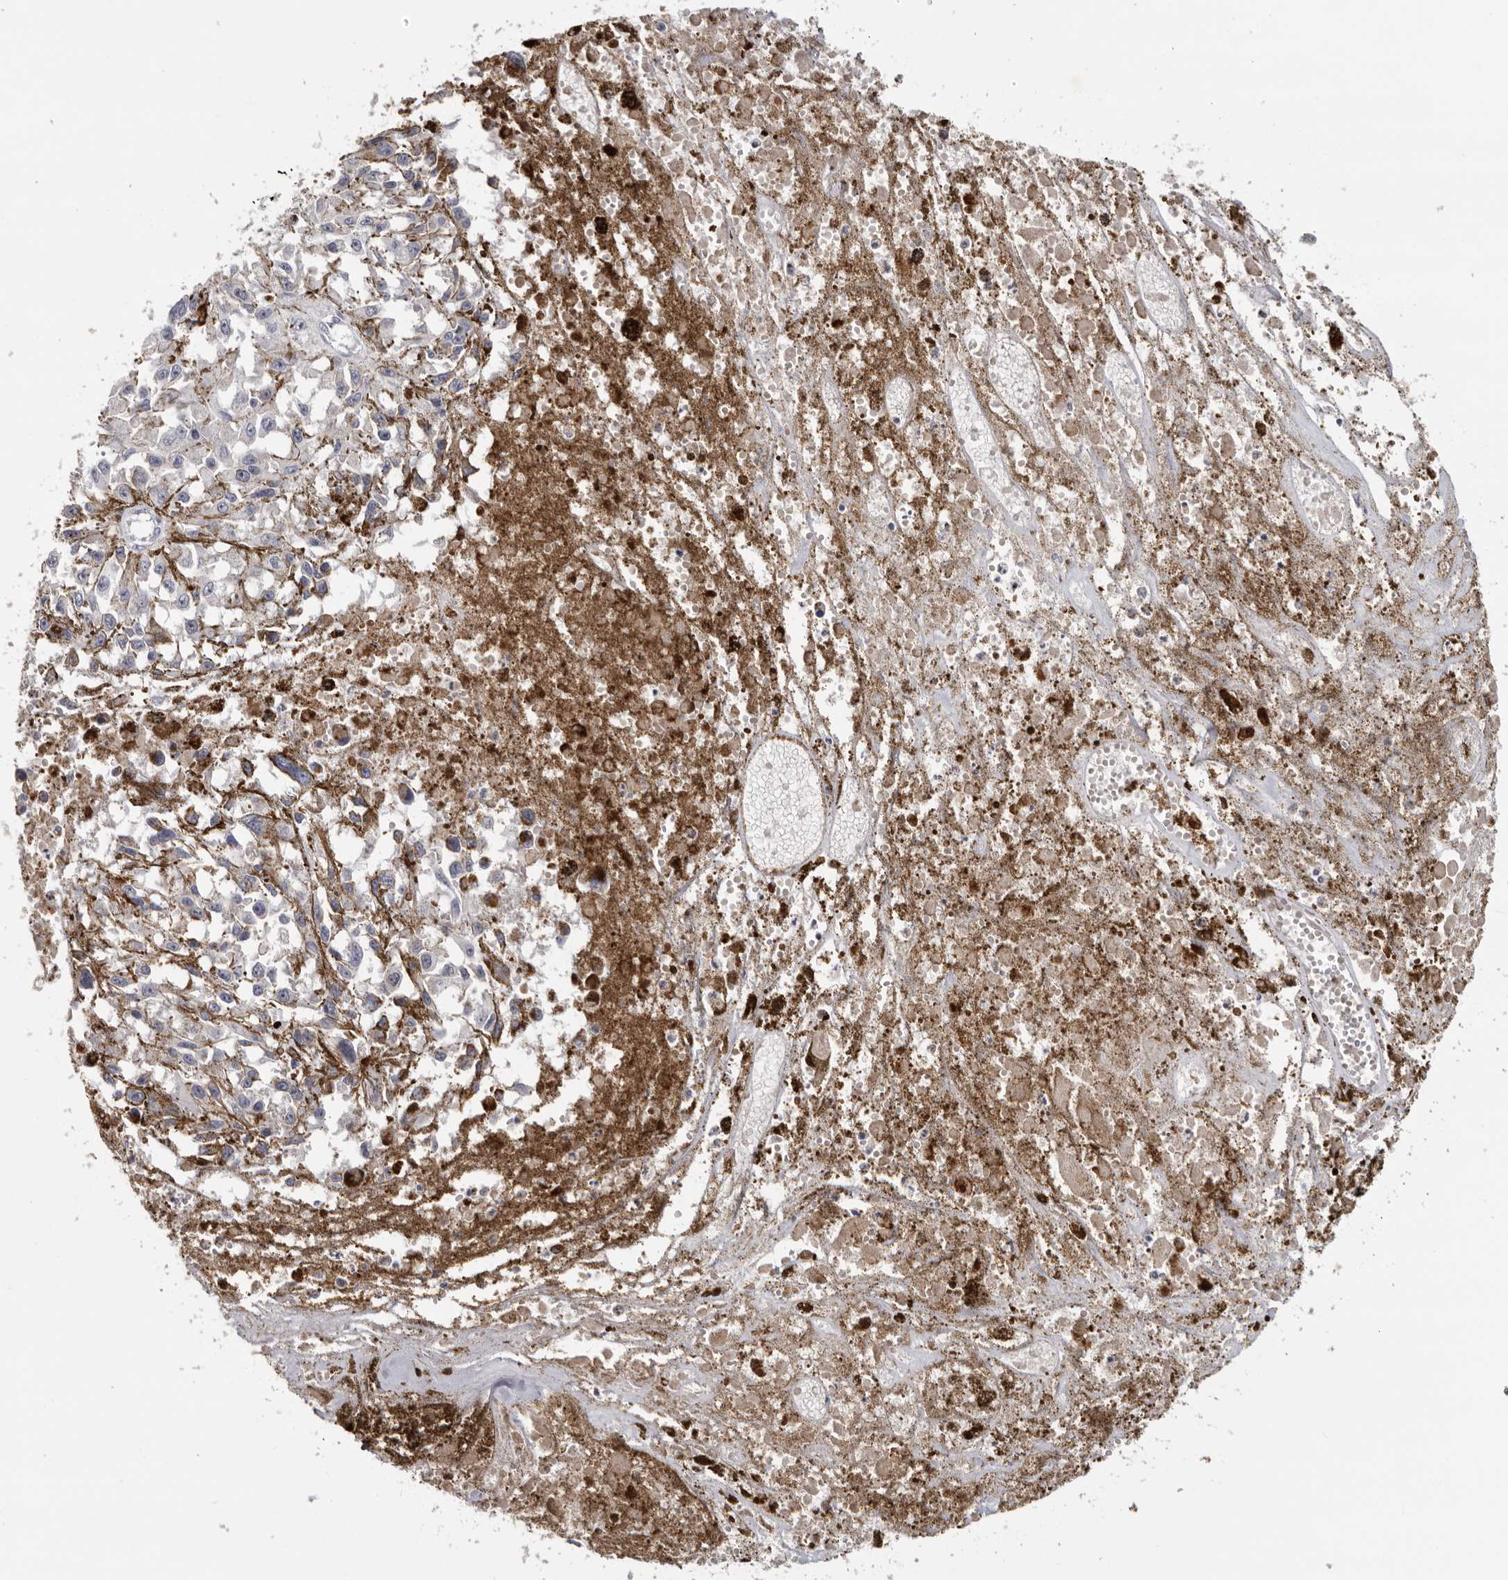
{"staining": {"intensity": "negative", "quantity": "none", "location": "none"}, "tissue": "melanoma", "cell_type": "Tumor cells", "image_type": "cancer", "snomed": [{"axis": "morphology", "description": "Malignant melanoma, Metastatic site"}, {"axis": "topography", "description": "Lymph node"}], "caption": "Immunohistochemistry micrograph of neoplastic tissue: melanoma stained with DAB (3,3'-diaminobenzidine) reveals no significant protein expression in tumor cells.", "gene": "KIF2B", "patient": {"sex": "male", "age": 59}}